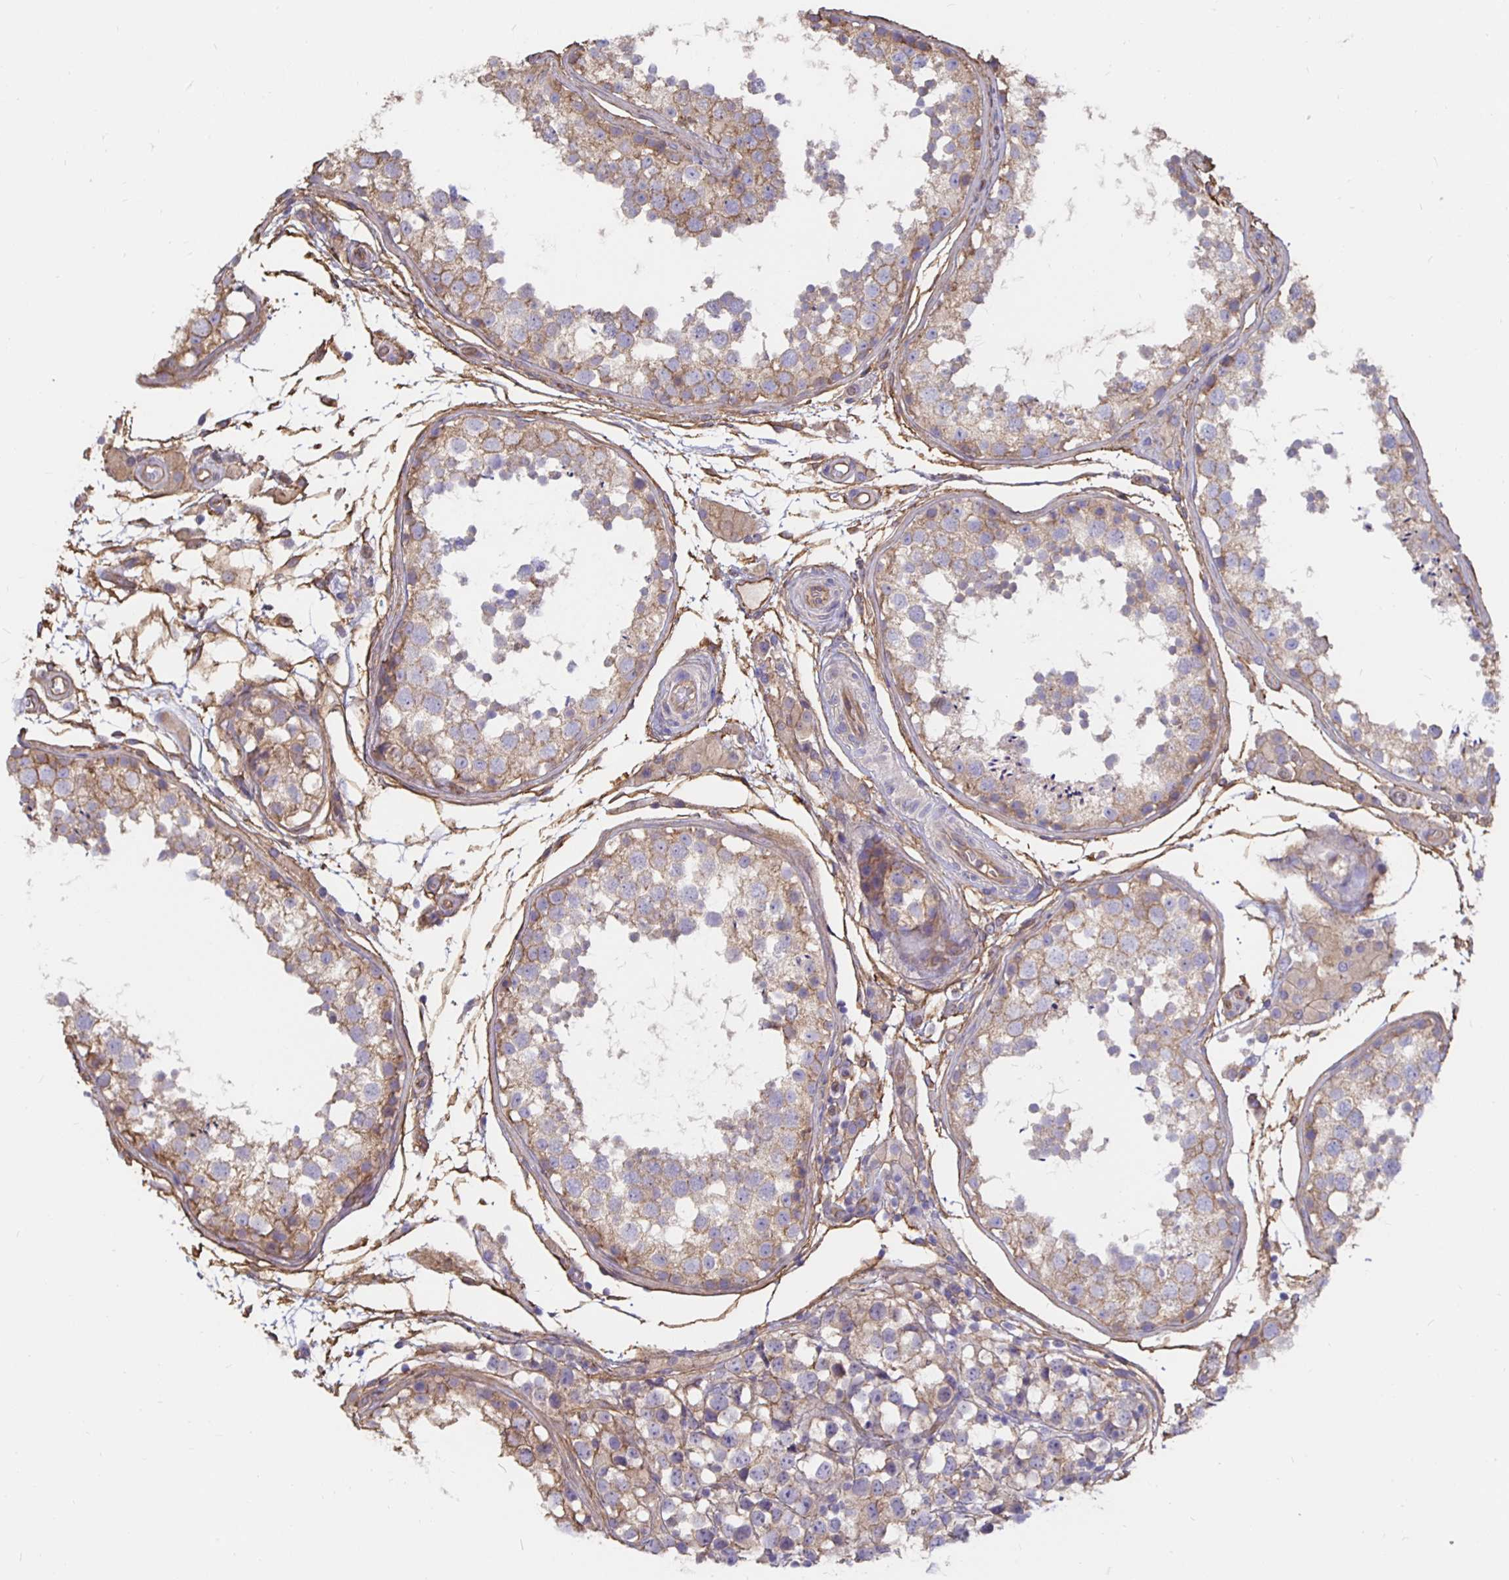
{"staining": {"intensity": "weak", "quantity": "25%-75%", "location": "cytoplasmic/membranous"}, "tissue": "testis", "cell_type": "Cells in seminiferous ducts", "image_type": "normal", "snomed": [{"axis": "morphology", "description": "Normal tissue, NOS"}, {"axis": "morphology", "description": "Seminoma, NOS"}, {"axis": "topography", "description": "Testis"}], "caption": "IHC (DAB) staining of unremarkable testis displays weak cytoplasmic/membranous protein staining in about 25%-75% of cells in seminiferous ducts. Using DAB (brown) and hematoxylin (blue) stains, captured at high magnification using brightfield microscopy.", "gene": "ARHGEF39", "patient": {"sex": "male", "age": 29}}